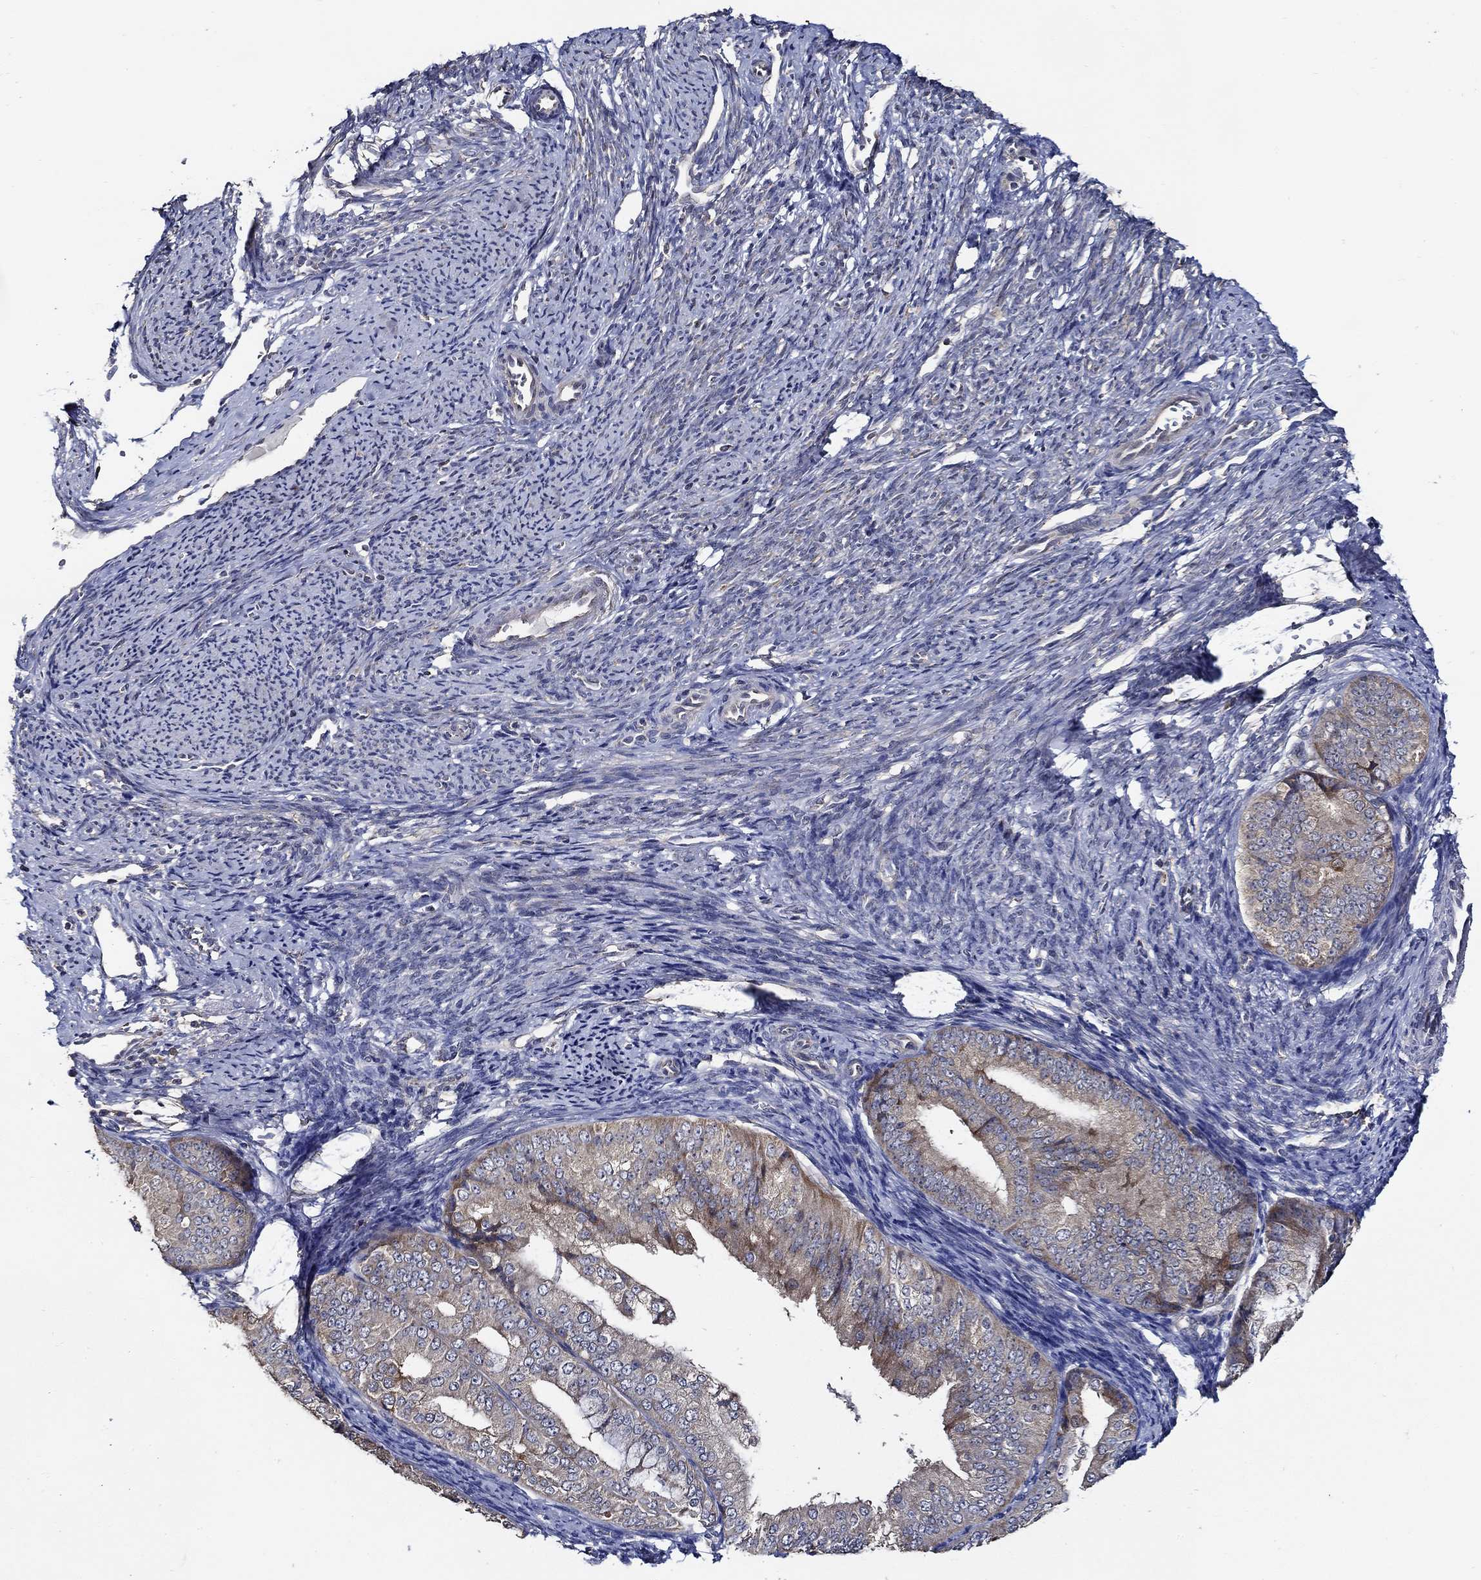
{"staining": {"intensity": "weak", "quantity": "25%-75%", "location": "cytoplasmic/membranous"}, "tissue": "endometrial cancer", "cell_type": "Tumor cells", "image_type": "cancer", "snomed": [{"axis": "morphology", "description": "Adenocarcinoma, NOS"}, {"axis": "topography", "description": "Endometrium"}], "caption": "Human endometrial cancer stained with a protein marker demonstrates weak staining in tumor cells.", "gene": "WDR53", "patient": {"sex": "female", "age": 63}}